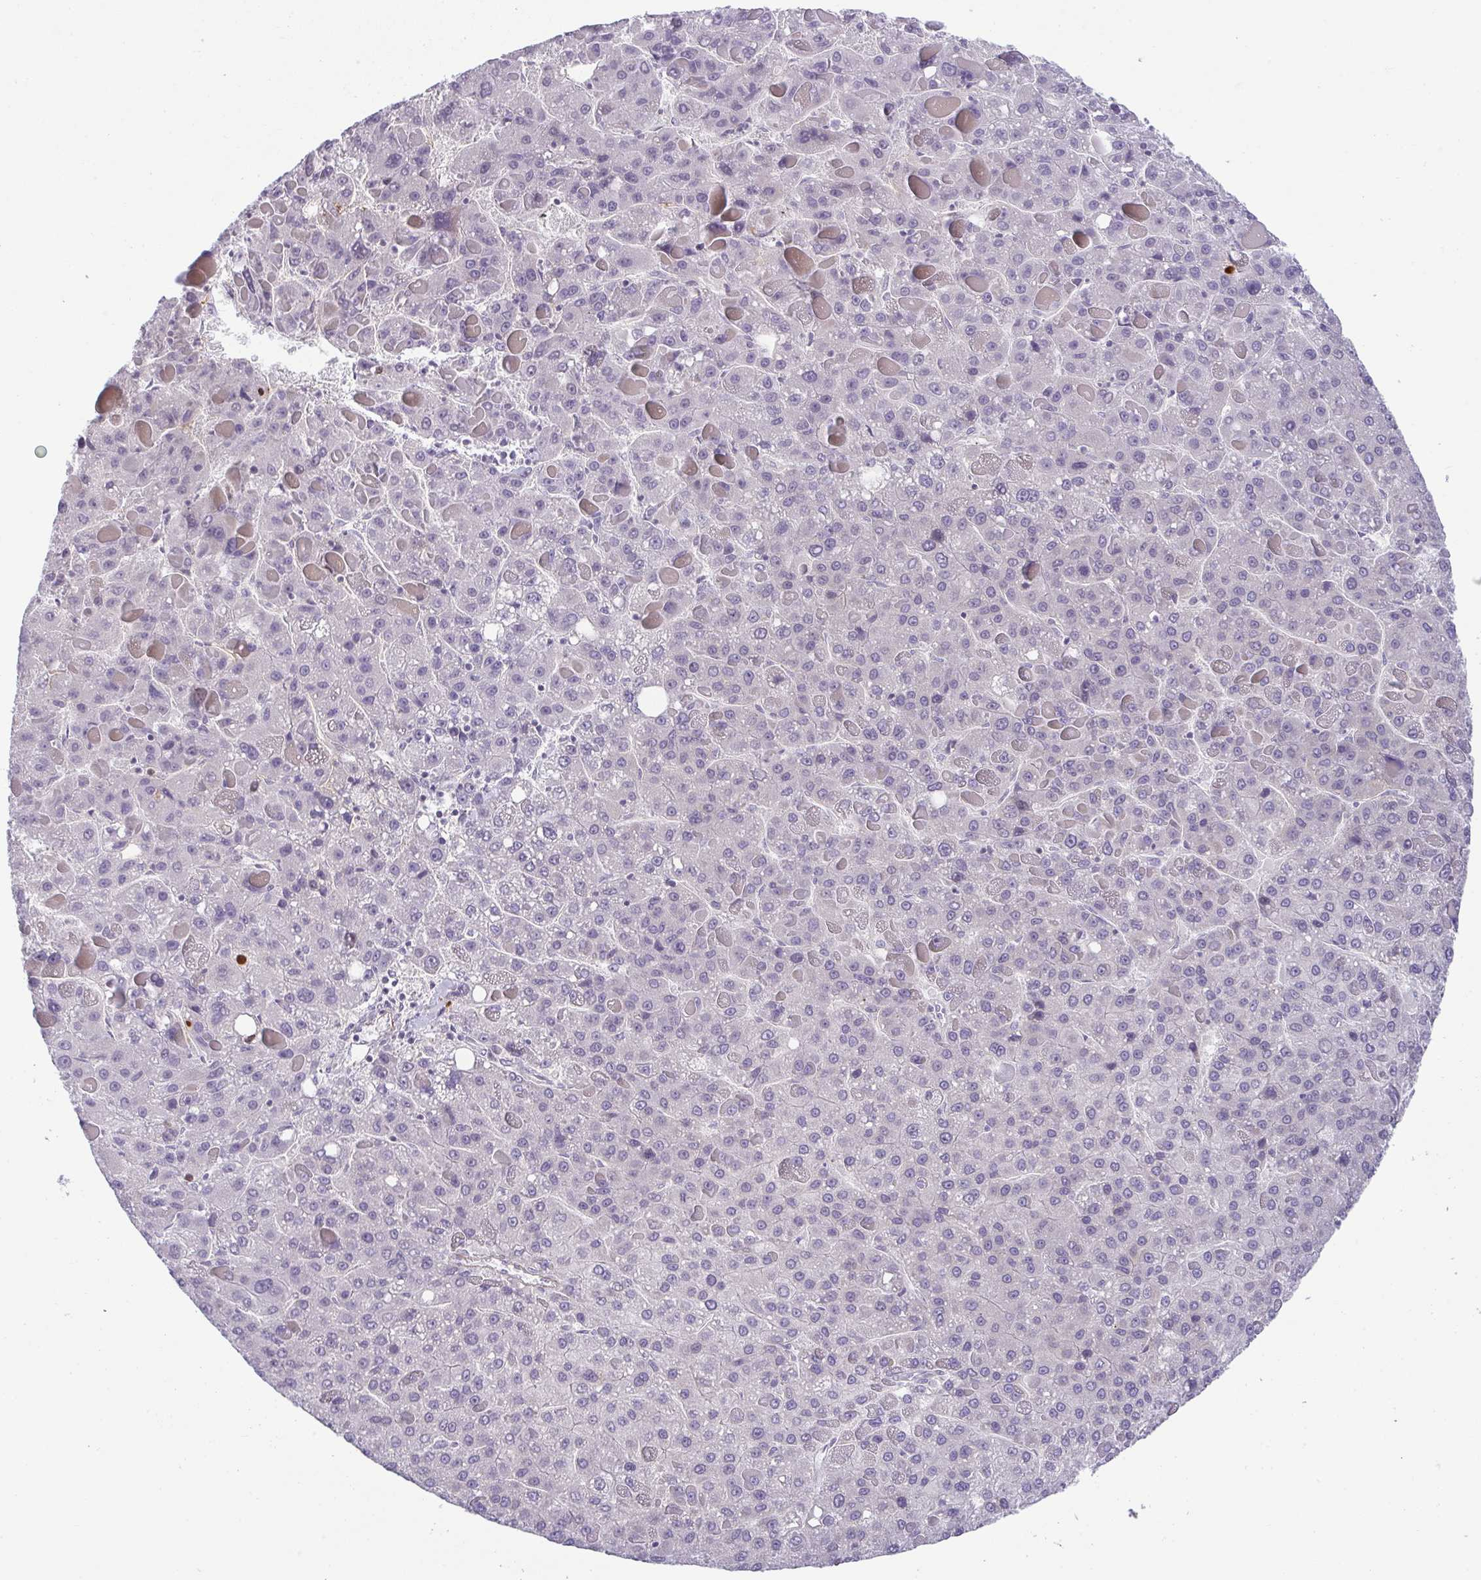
{"staining": {"intensity": "negative", "quantity": "none", "location": "none"}, "tissue": "liver cancer", "cell_type": "Tumor cells", "image_type": "cancer", "snomed": [{"axis": "morphology", "description": "Carcinoma, Hepatocellular, NOS"}, {"axis": "topography", "description": "Liver"}], "caption": "The IHC histopathology image has no significant expression in tumor cells of liver cancer (hepatocellular carcinoma) tissue. (Brightfield microscopy of DAB (3,3'-diaminobenzidine) immunohistochemistry at high magnification).", "gene": "CACNA1S", "patient": {"sex": "female", "age": 82}}